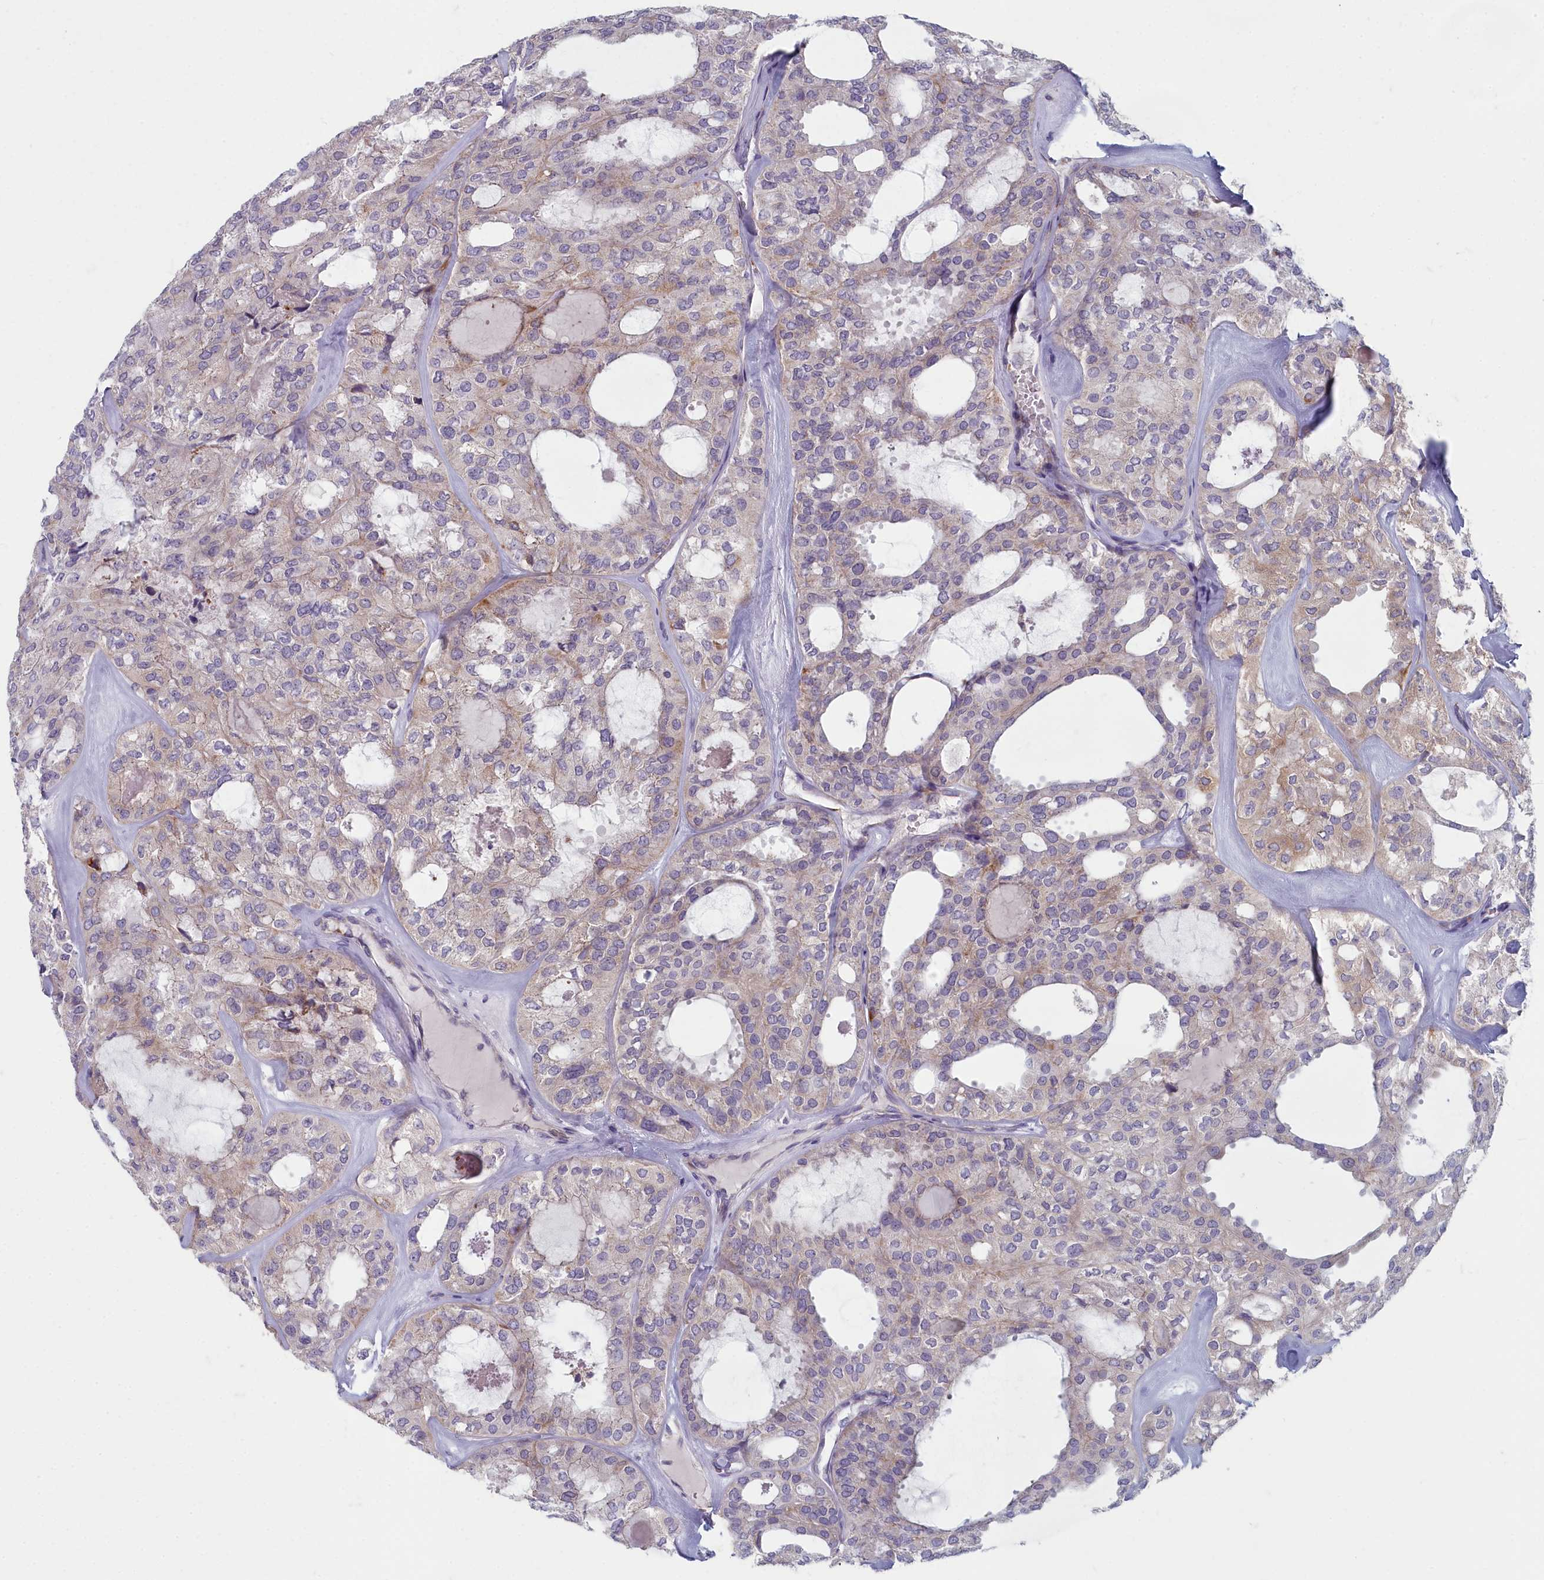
{"staining": {"intensity": "weak", "quantity": "<25%", "location": "cytoplasmic/membranous"}, "tissue": "thyroid cancer", "cell_type": "Tumor cells", "image_type": "cancer", "snomed": [{"axis": "morphology", "description": "Follicular adenoma carcinoma, NOS"}, {"axis": "topography", "description": "Thyroid gland"}], "caption": "The immunohistochemistry image has no significant staining in tumor cells of follicular adenoma carcinoma (thyroid) tissue. The staining was performed using DAB (3,3'-diaminobenzidine) to visualize the protein expression in brown, while the nuclei were stained in blue with hematoxylin (Magnification: 20x).", "gene": "INSYN2A", "patient": {"sex": "male", "age": 75}}